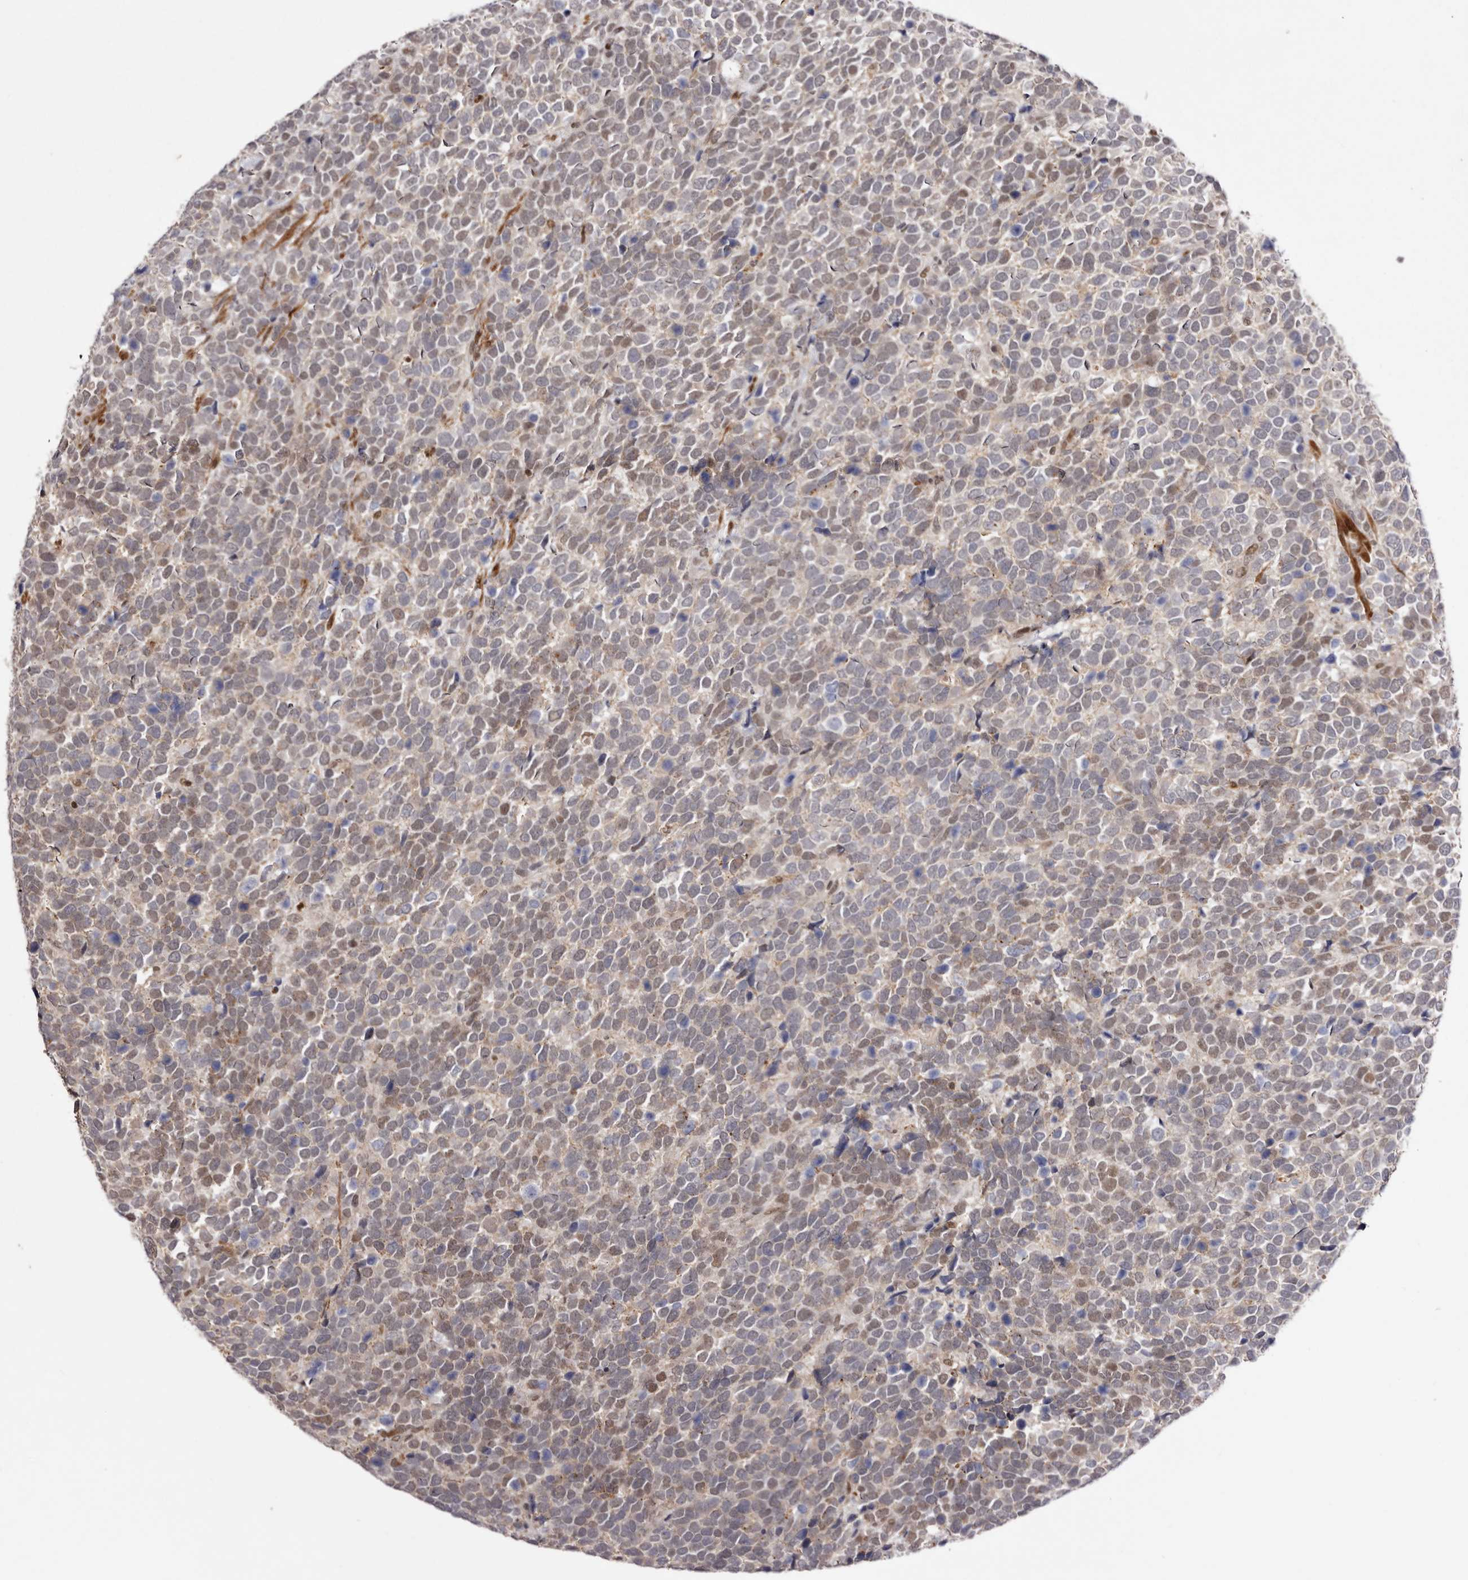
{"staining": {"intensity": "weak", "quantity": "25%-75%", "location": "nuclear"}, "tissue": "urothelial cancer", "cell_type": "Tumor cells", "image_type": "cancer", "snomed": [{"axis": "morphology", "description": "Urothelial carcinoma, High grade"}, {"axis": "topography", "description": "Urinary bladder"}], "caption": "Tumor cells exhibit weak nuclear expression in about 25%-75% of cells in urothelial carcinoma (high-grade). Using DAB (3,3'-diaminobenzidine) (brown) and hematoxylin (blue) stains, captured at high magnification using brightfield microscopy.", "gene": "FBXO5", "patient": {"sex": "female", "age": 82}}